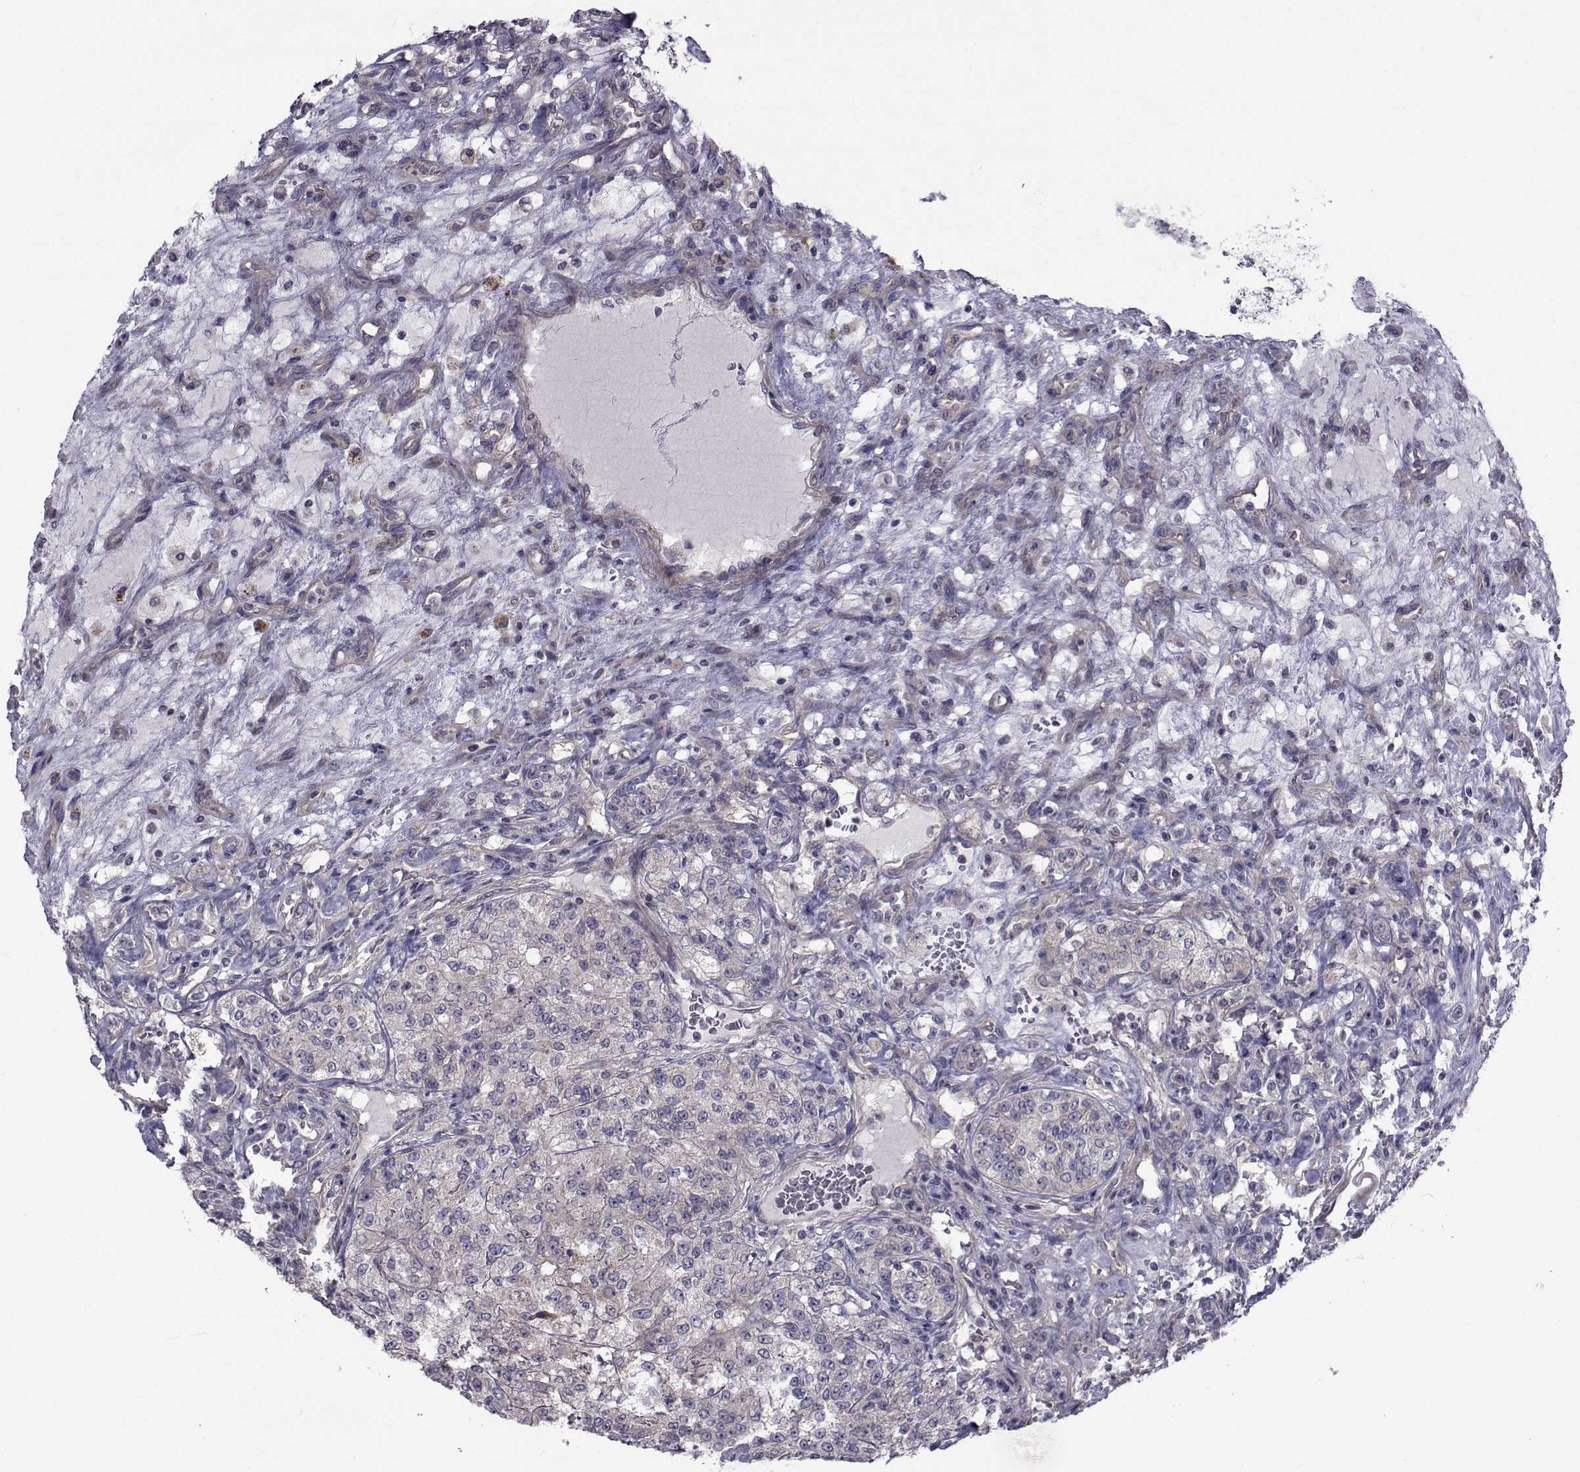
{"staining": {"intensity": "negative", "quantity": "none", "location": "none"}, "tissue": "renal cancer", "cell_type": "Tumor cells", "image_type": "cancer", "snomed": [{"axis": "morphology", "description": "Adenocarcinoma, NOS"}, {"axis": "topography", "description": "Kidney"}], "caption": "Immunohistochemistry (IHC) image of human renal adenocarcinoma stained for a protein (brown), which demonstrates no expression in tumor cells.", "gene": "CFAP74", "patient": {"sex": "female", "age": 63}}